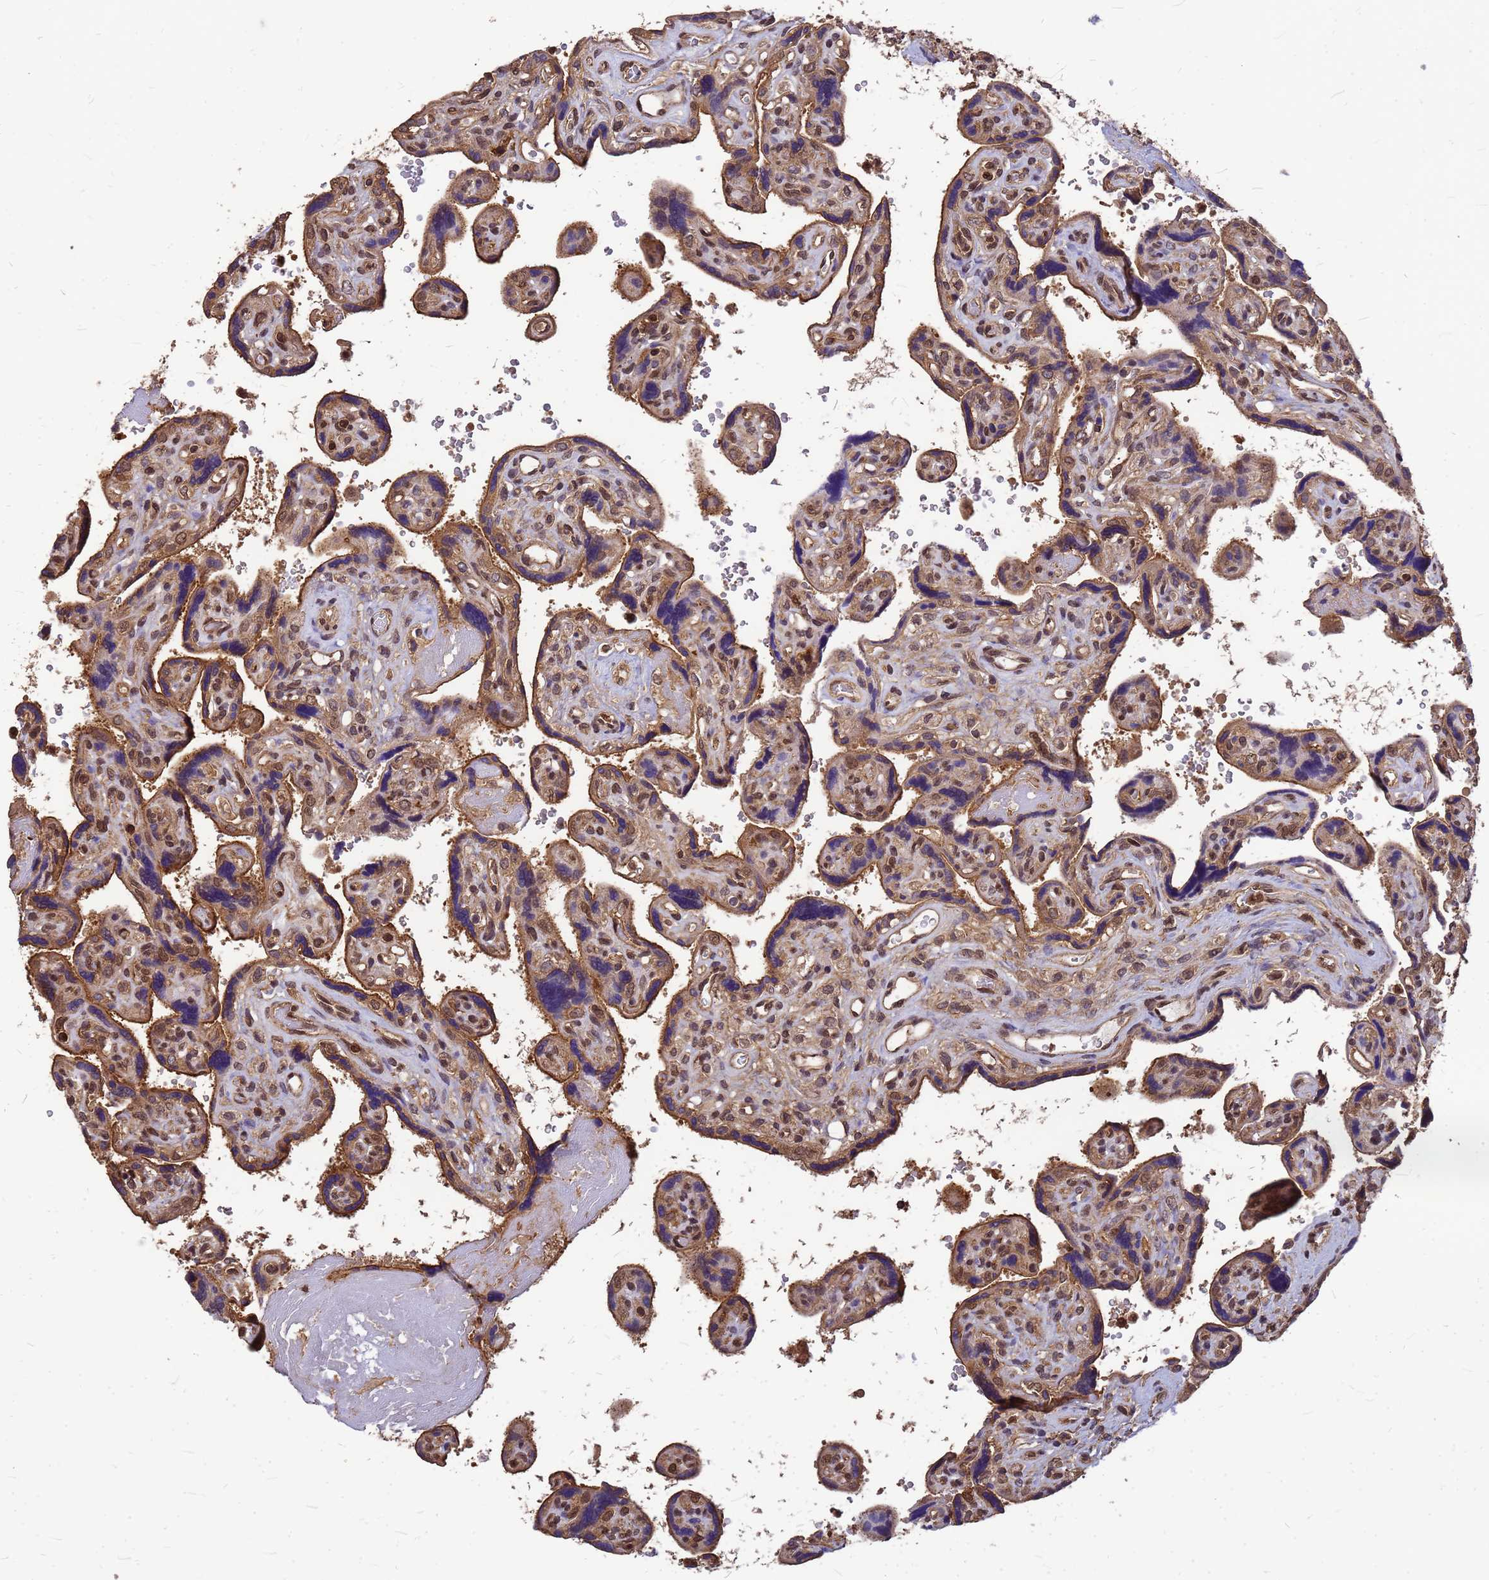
{"staining": {"intensity": "moderate", "quantity": ">75%", "location": "cytoplasmic/membranous,nuclear"}, "tissue": "placenta", "cell_type": "Trophoblastic cells", "image_type": "normal", "snomed": [{"axis": "morphology", "description": "Normal tissue, NOS"}, {"axis": "topography", "description": "Placenta"}], "caption": "Moderate cytoplasmic/membranous,nuclear protein staining is identified in about >75% of trophoblastic cells in placenta. The staining was performed using DAB (3,3'-diaminobenzidine), with brown indicating positive protein expression. Nuclei are stained blue with hematoxylin.", "gene": "C1orf35", "patient": {"sex": "female", "age": 39}}